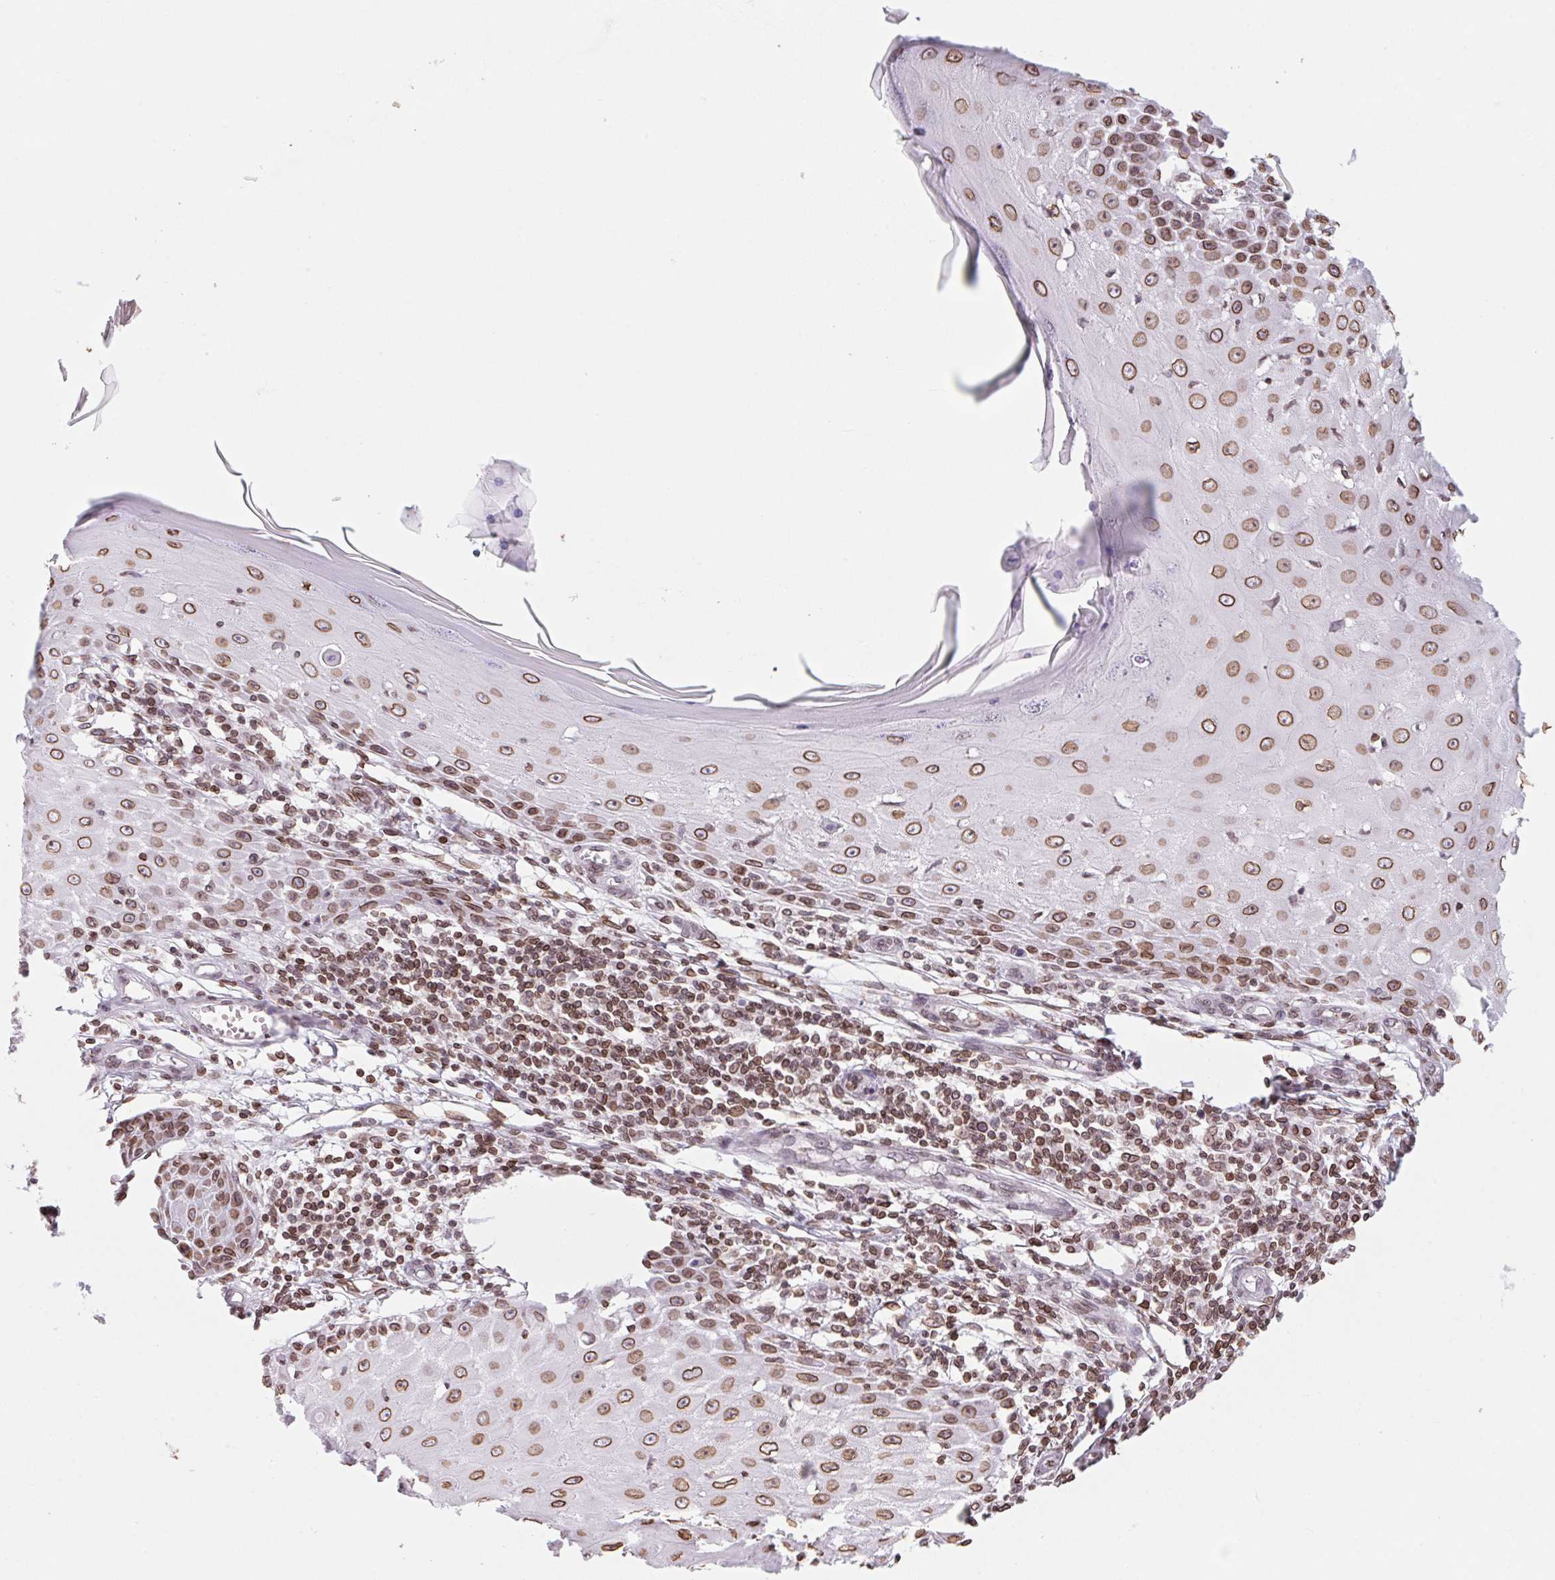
{"staining": {"intensity": "strong", "quantity": ">75%", "location": "cytoplasmic/membranous,nuclear"}, "tissue": "skin cancer", "cell_type": "Tumor cells", "image_type": "cancer", "snomed": [{"axis": "morphology", "description": "Squamous cell carcinoma, NOS"}, {"axis": "topography", "description": "Skin"}], "caption": "Protein staining of skin cancer (squamous cell carcinoma) tissue reveals strong cytoplasmic/membranous and nuclear staining in approximately >75% of tumor cells.", "gene": "LMNB2", "patient": {"sex": "female", "age": 73}}